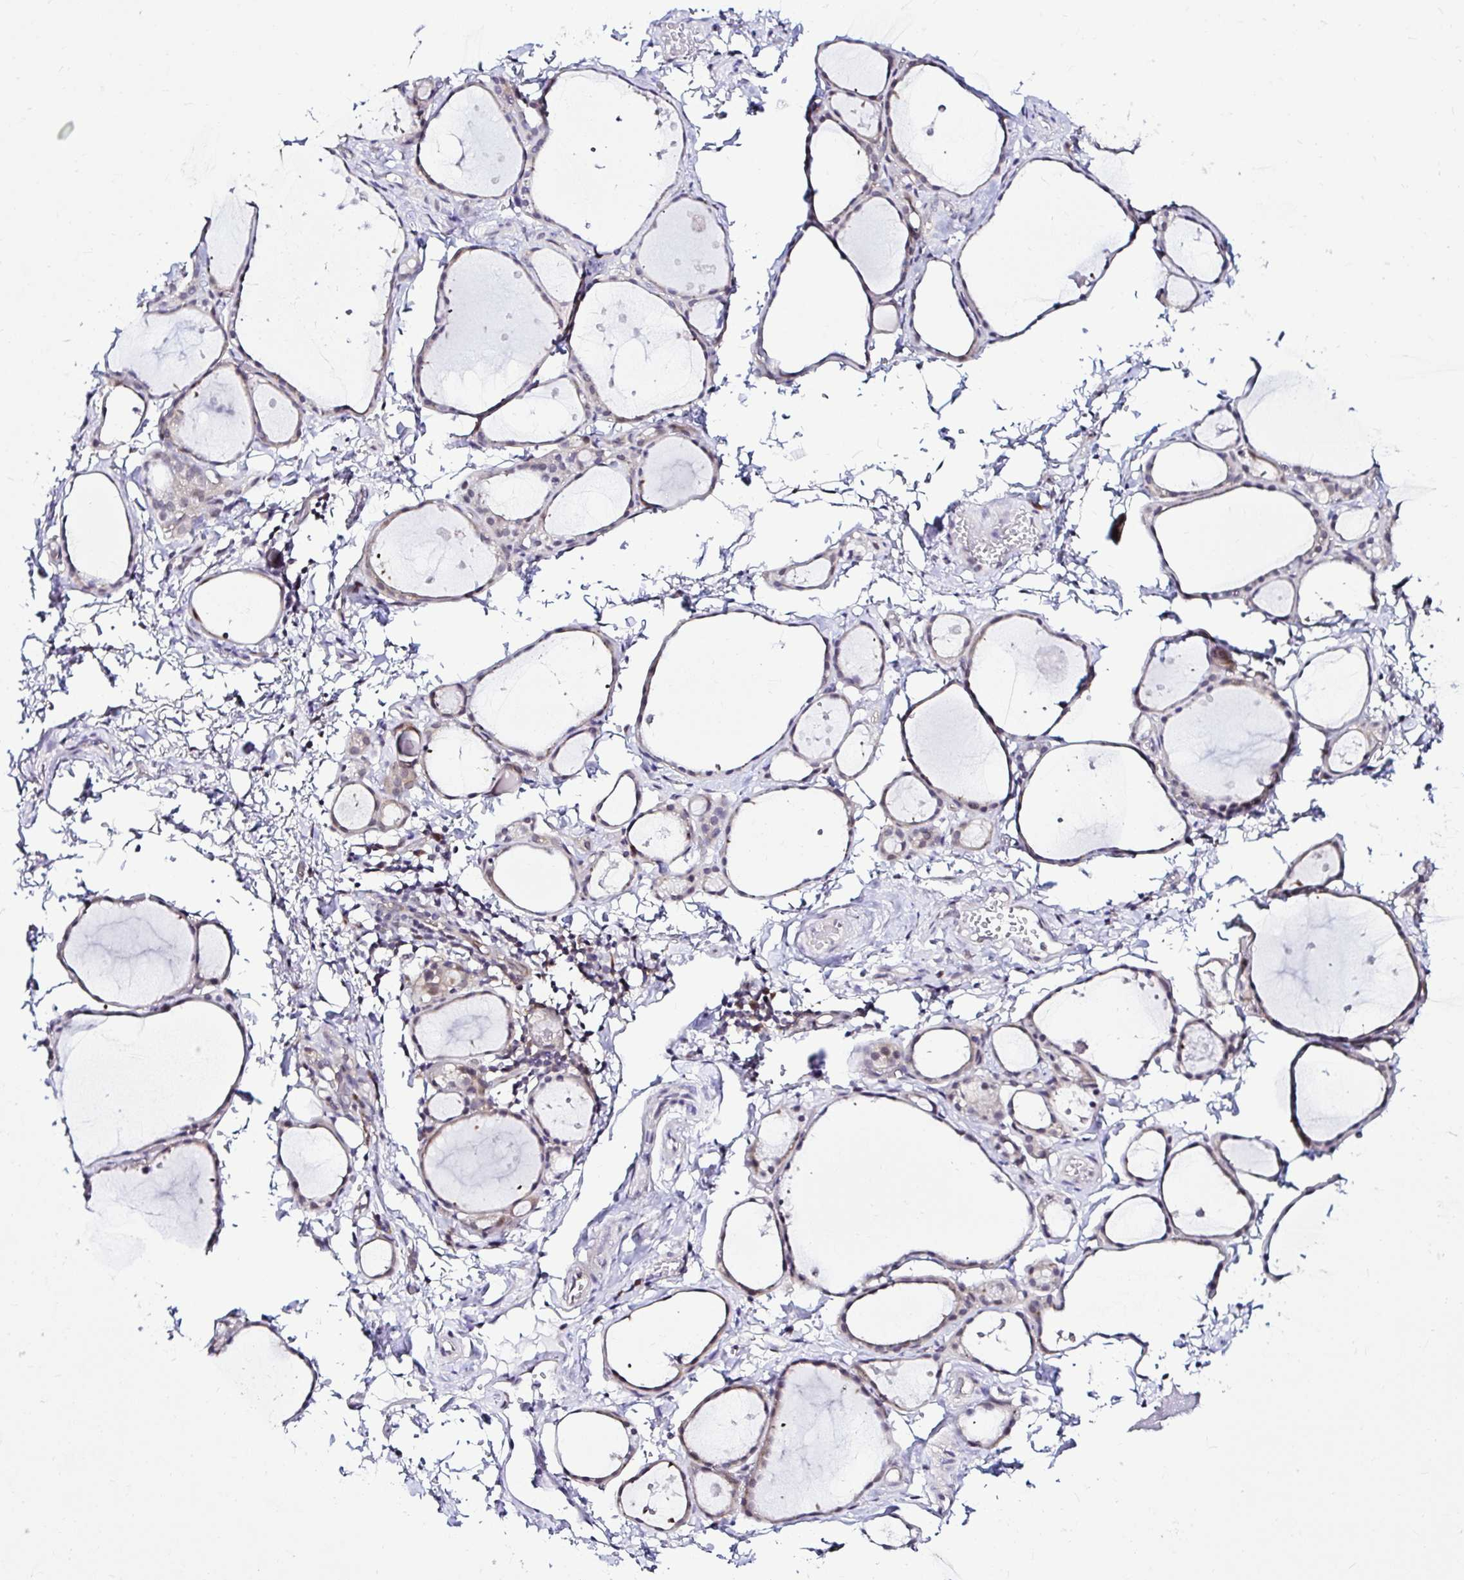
{"staining": {"intensity": "weak", "quantity": "<25%", "location": "cytoplasmic/membranous,nuclear"}, "tissue": "thyroid gland", "cell_type": "Glandular cells", "image_type": "normal", "snomed": [{"axis": "morphology", "description": "Normal tissue, NOS"}, {"axis": "topography", "description": "Thyroid gland"}], "caption": "Immunohistochemical staining of unremarkable thyroid gland displays no significant staining in glandular cells.", "gene": "PSMD3", "patient": {"sex": "male", "age": 68}}